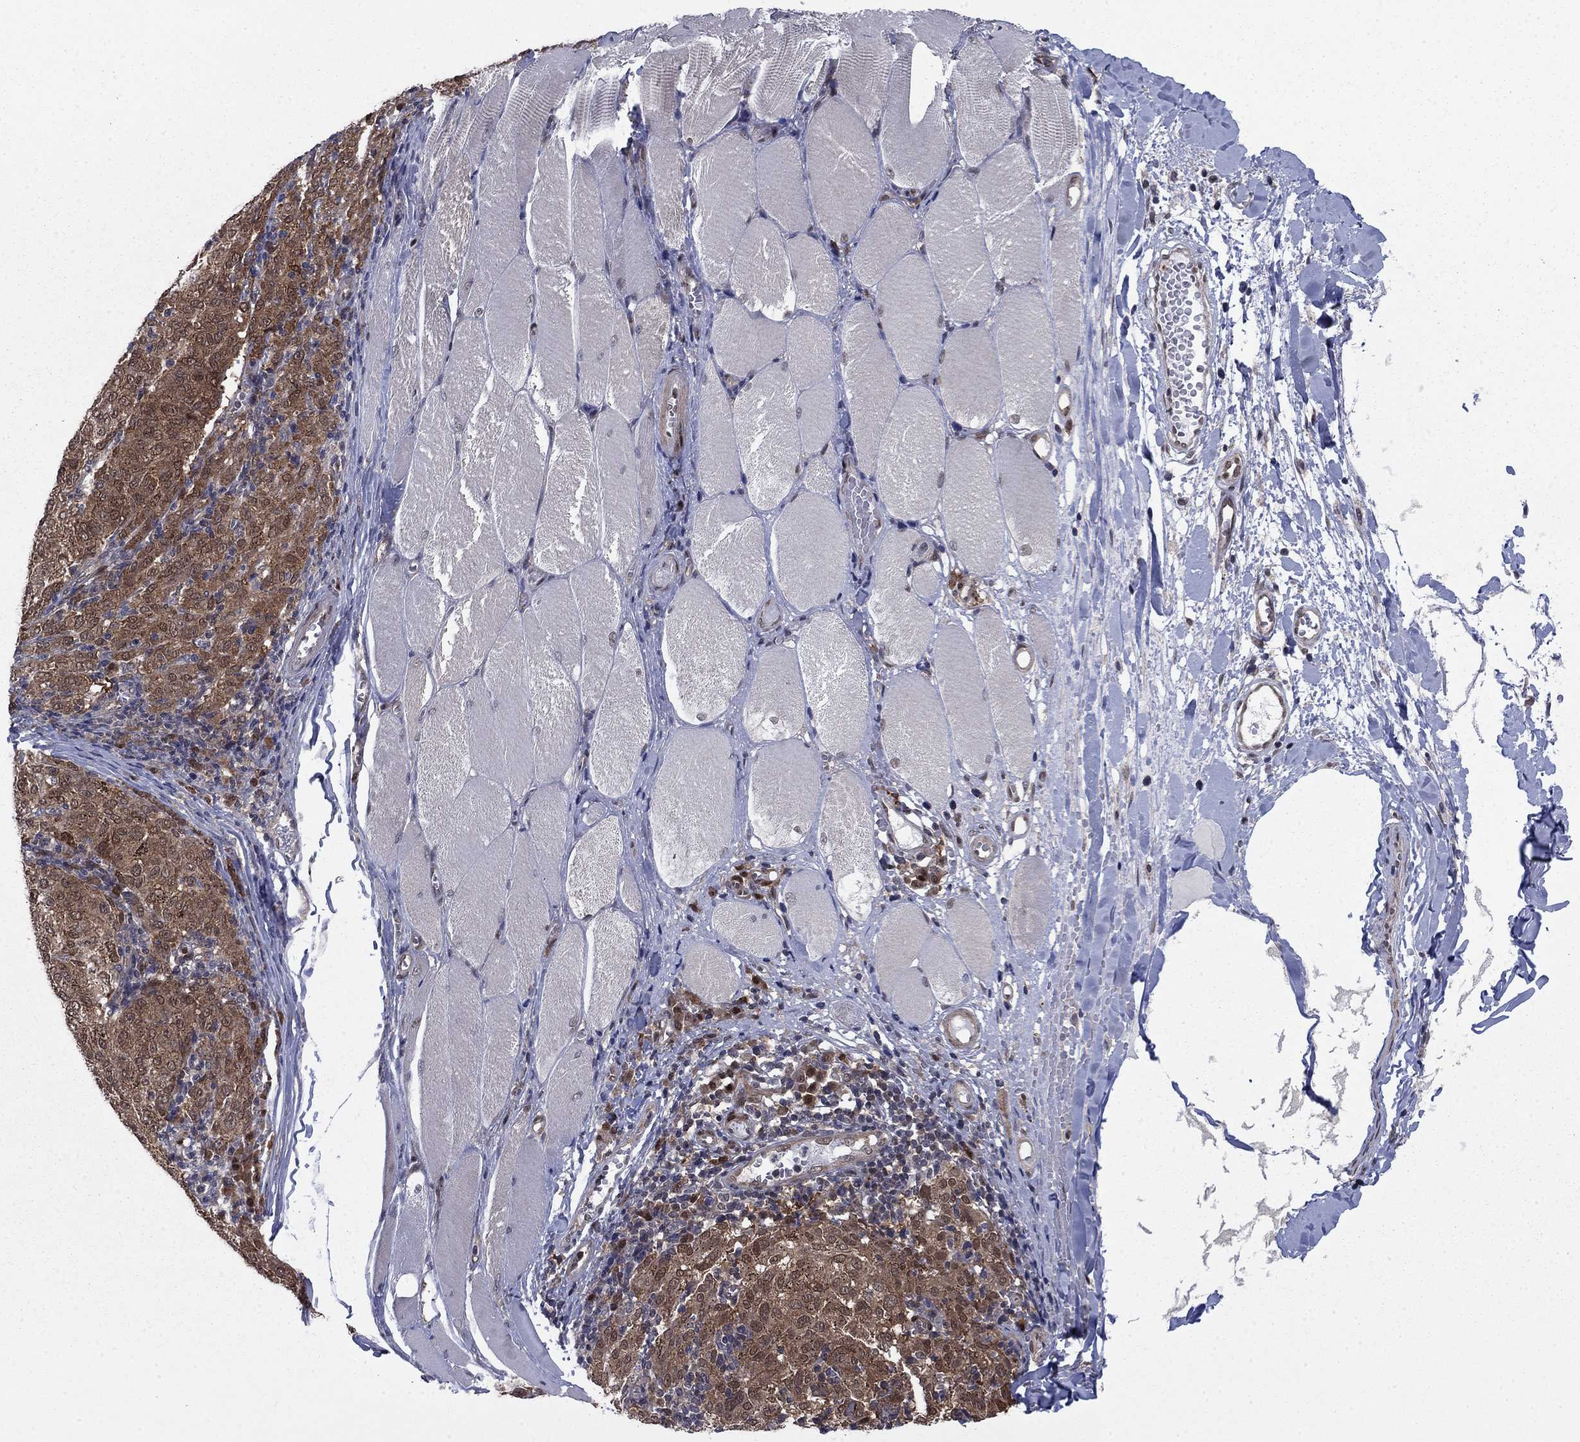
{"staining": {"intensity": "strong", "quantity": ">75%", "location": "cytoplasmic/membranous"}, "tissue": "melanoma", "cell_type": "Tumor cells", "image_type": "cancer", "snomed": [{"axis": "morphology", "description": "Malignant melanoma, NOS"}, {"axis": "topography", "description": "Skin"}], "caption": "This is a histology image of immunohistochemistry (IHC) staining of melanoma, which shows strong positivity in the cytoplasmic/membranous of tumor cells.", "gene": "FKBP4", "patient": {"sex": "female", "age": 72}}